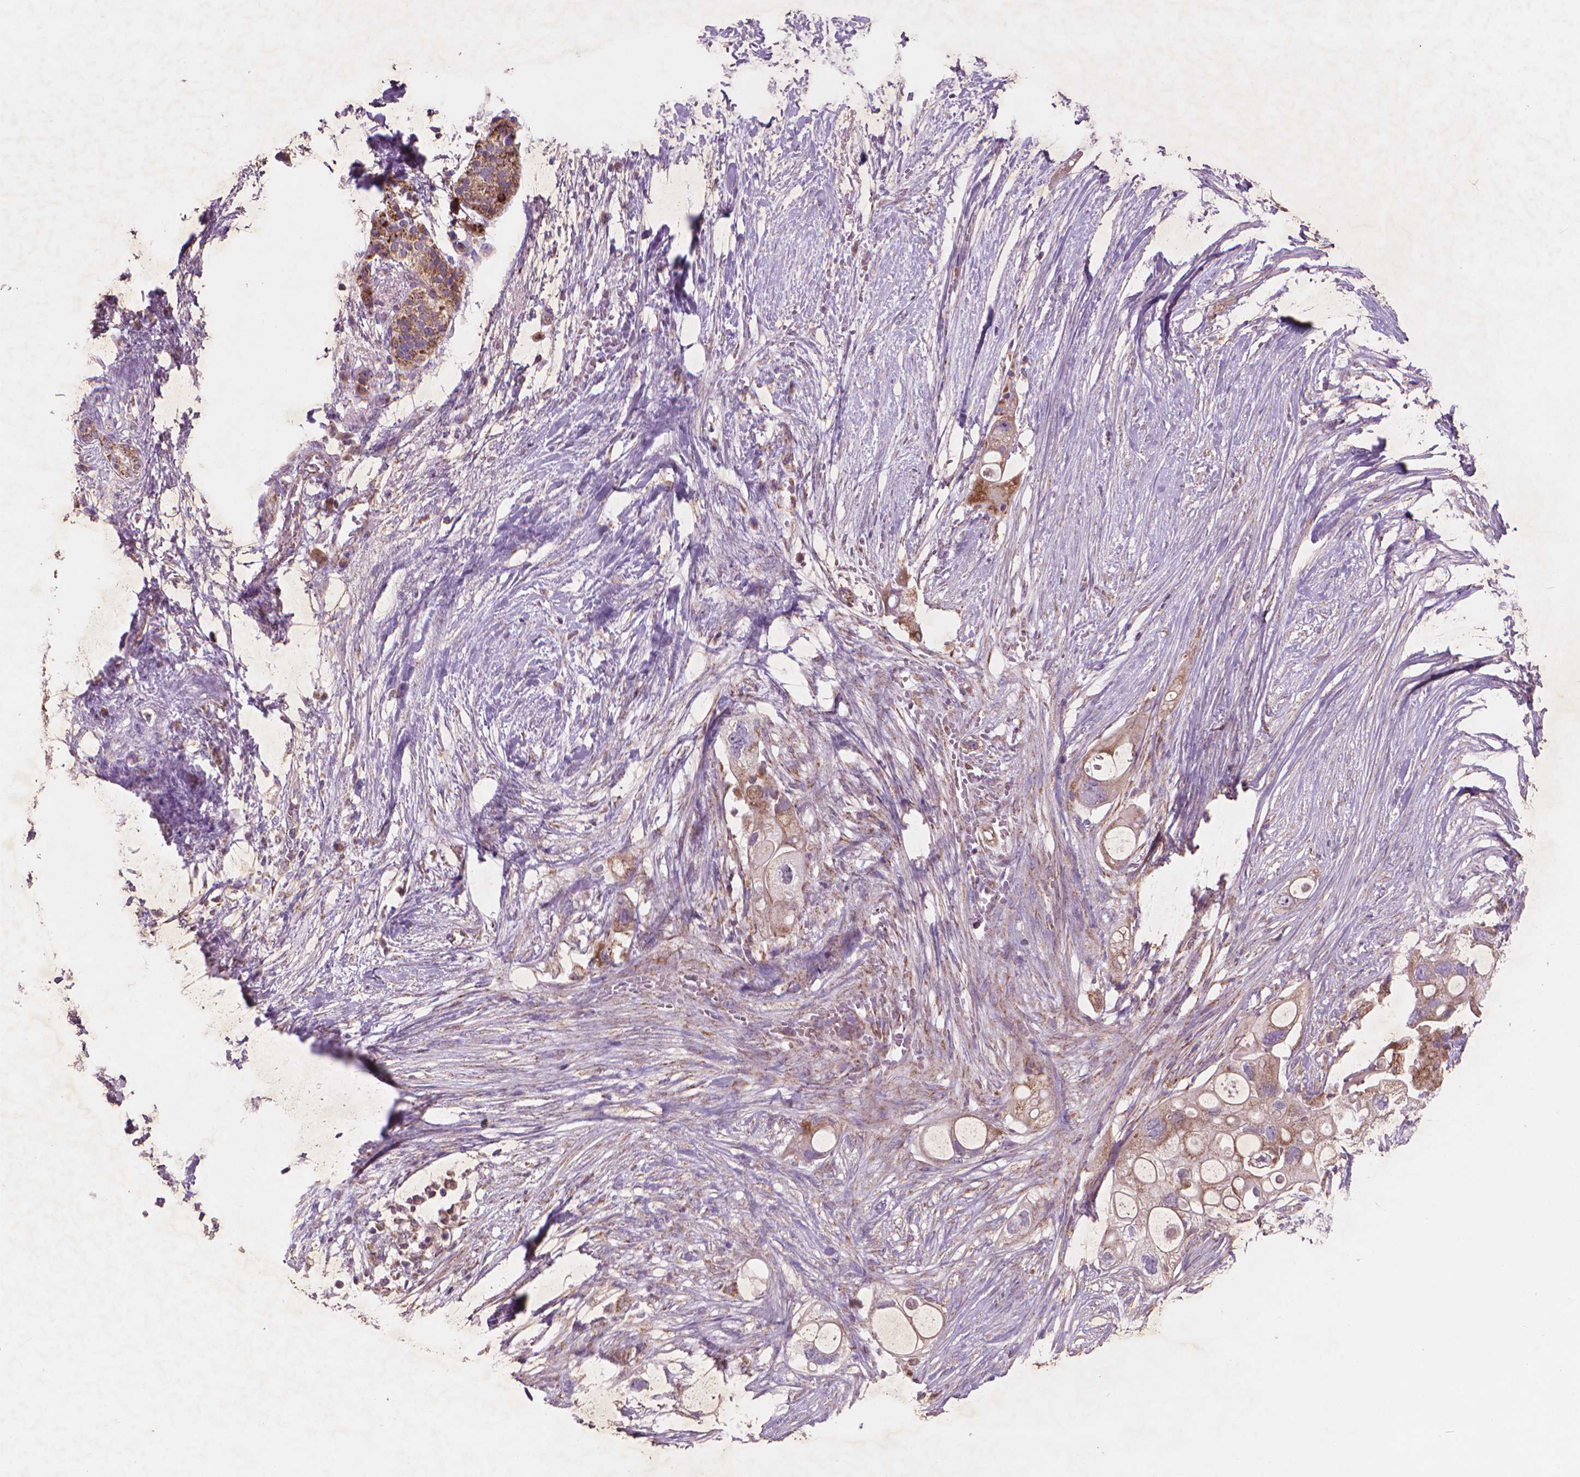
{"staining": {"intensity": "moderate", "quantity": "25%-75%", "location": "cytoplasmic/membranous"}, "tissue": "pancreatic cancer", "cell_type": "Tumor cells", "image_type": "cancer", "snomed": [{"axis": "morphology", "description": "Adenocarcinoma, NOS"}, {"axis": "topography", "description": "Pancreas"}], "caption": "Immunohistochemistry micrograph of neoplastic tissue: pancreatic adenocarcinoma stained using immunohistochemistry shows medium levels of moderate protein expression localized specifically in the cytoplasmic/membranous of tumor cells, appearing as a cytoplasmic/membranous brown color.", "gene": "NLRX1", "patient": {"sex": "female", "age": 72}}